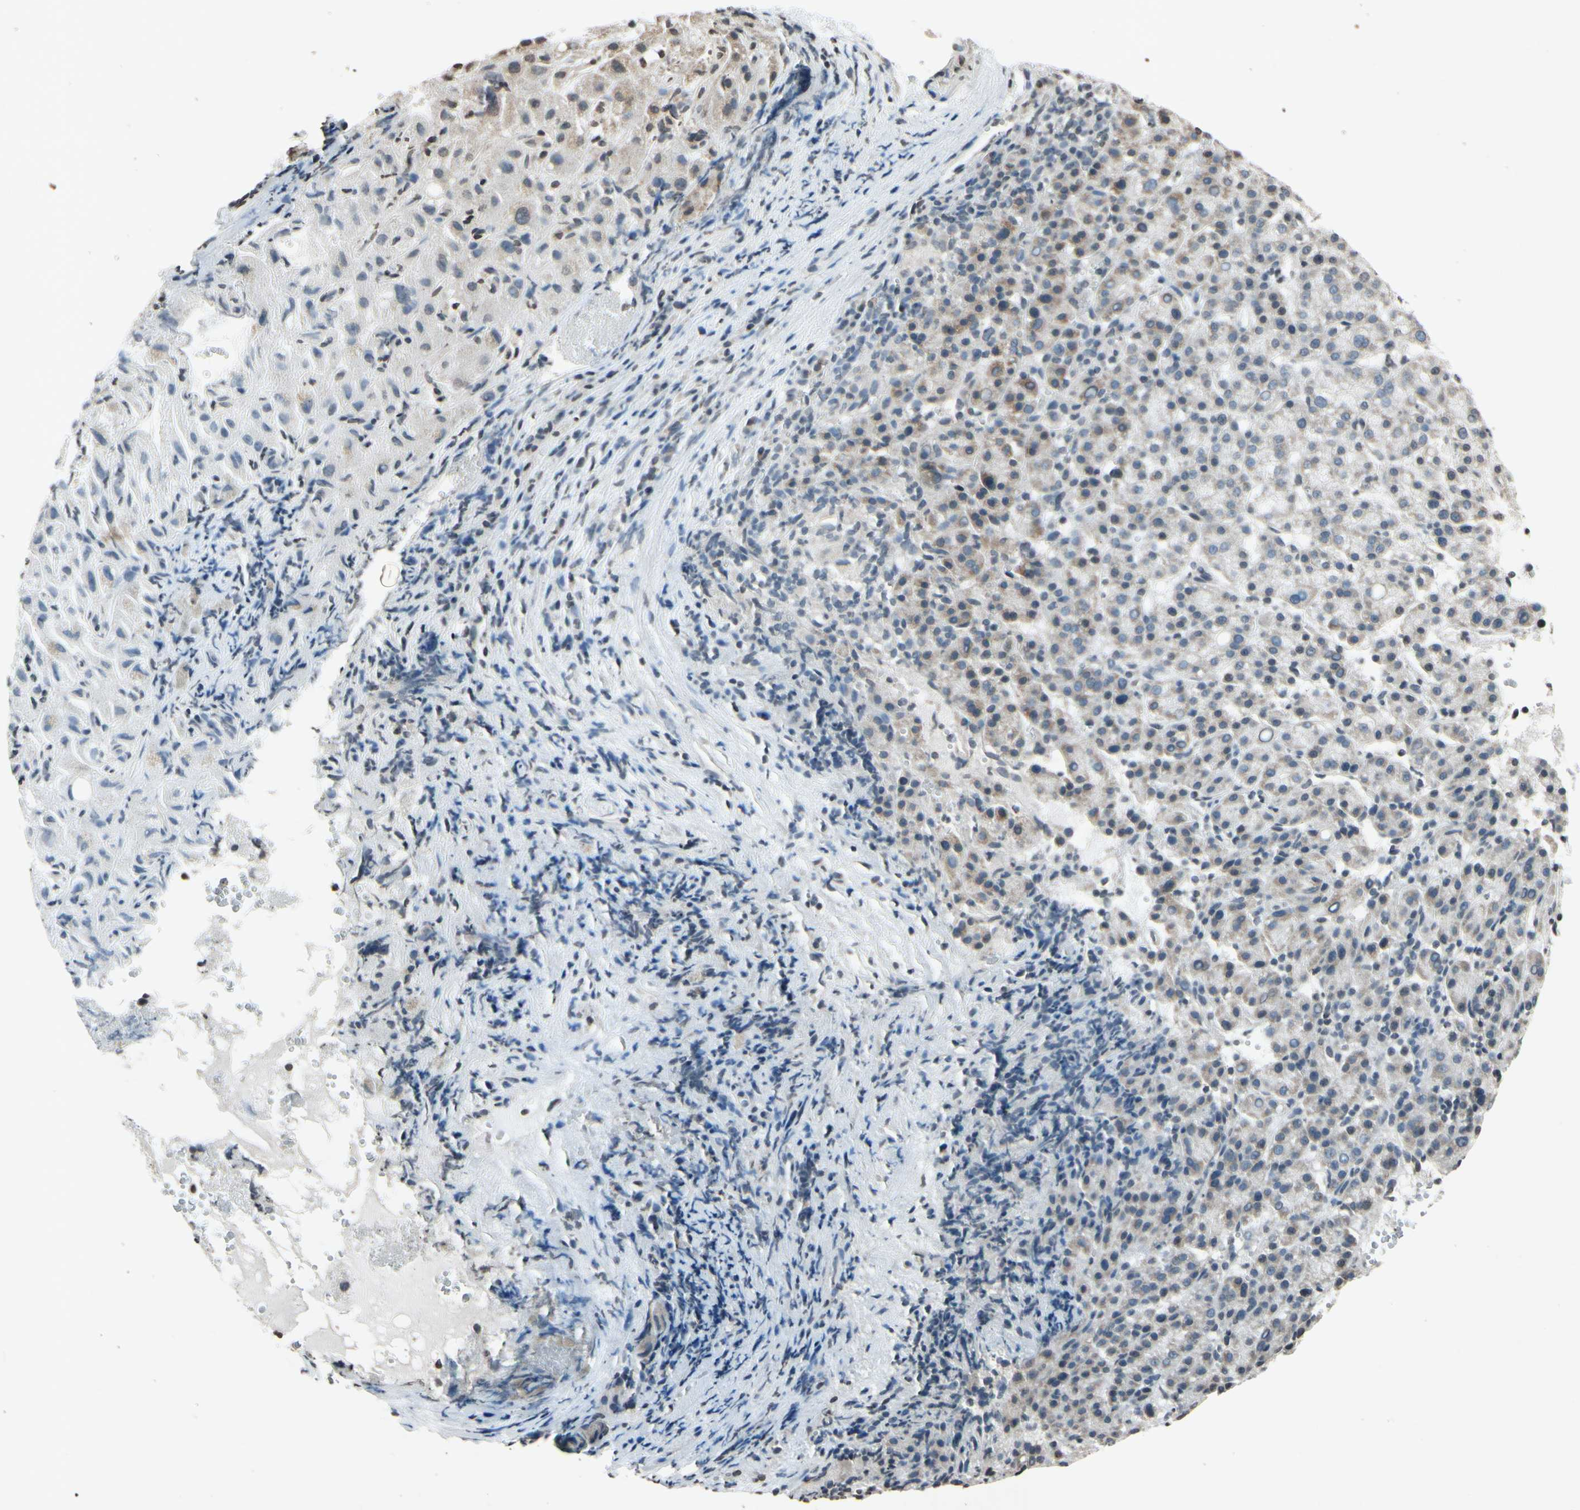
{"staining": {"intensity": "weak", "quantity": "25%-75%", "location": "cytoplasmic/membranous"}, "tissue": "liver cancer", "cell_type": "Tumor cells", "image_type": "cancer", "snomed": [{"axis": "morphology", "description": "Carcinoma, Hepatocellular, NOS"}, {"axis": "topography", "description": "Liver"}], "caption": "An IHC histopathology image of tumor tissue is shown. Protein staining in brown highlights weak cytoplasmic/membranous positivity in liver cancer (hepatocellular carcinoma) within tumor cells. (Brightfield microscopy of DAB IHC at high magnification).", "gene": "CLDN11", "patient": {"sex": "female", "age": 58}}